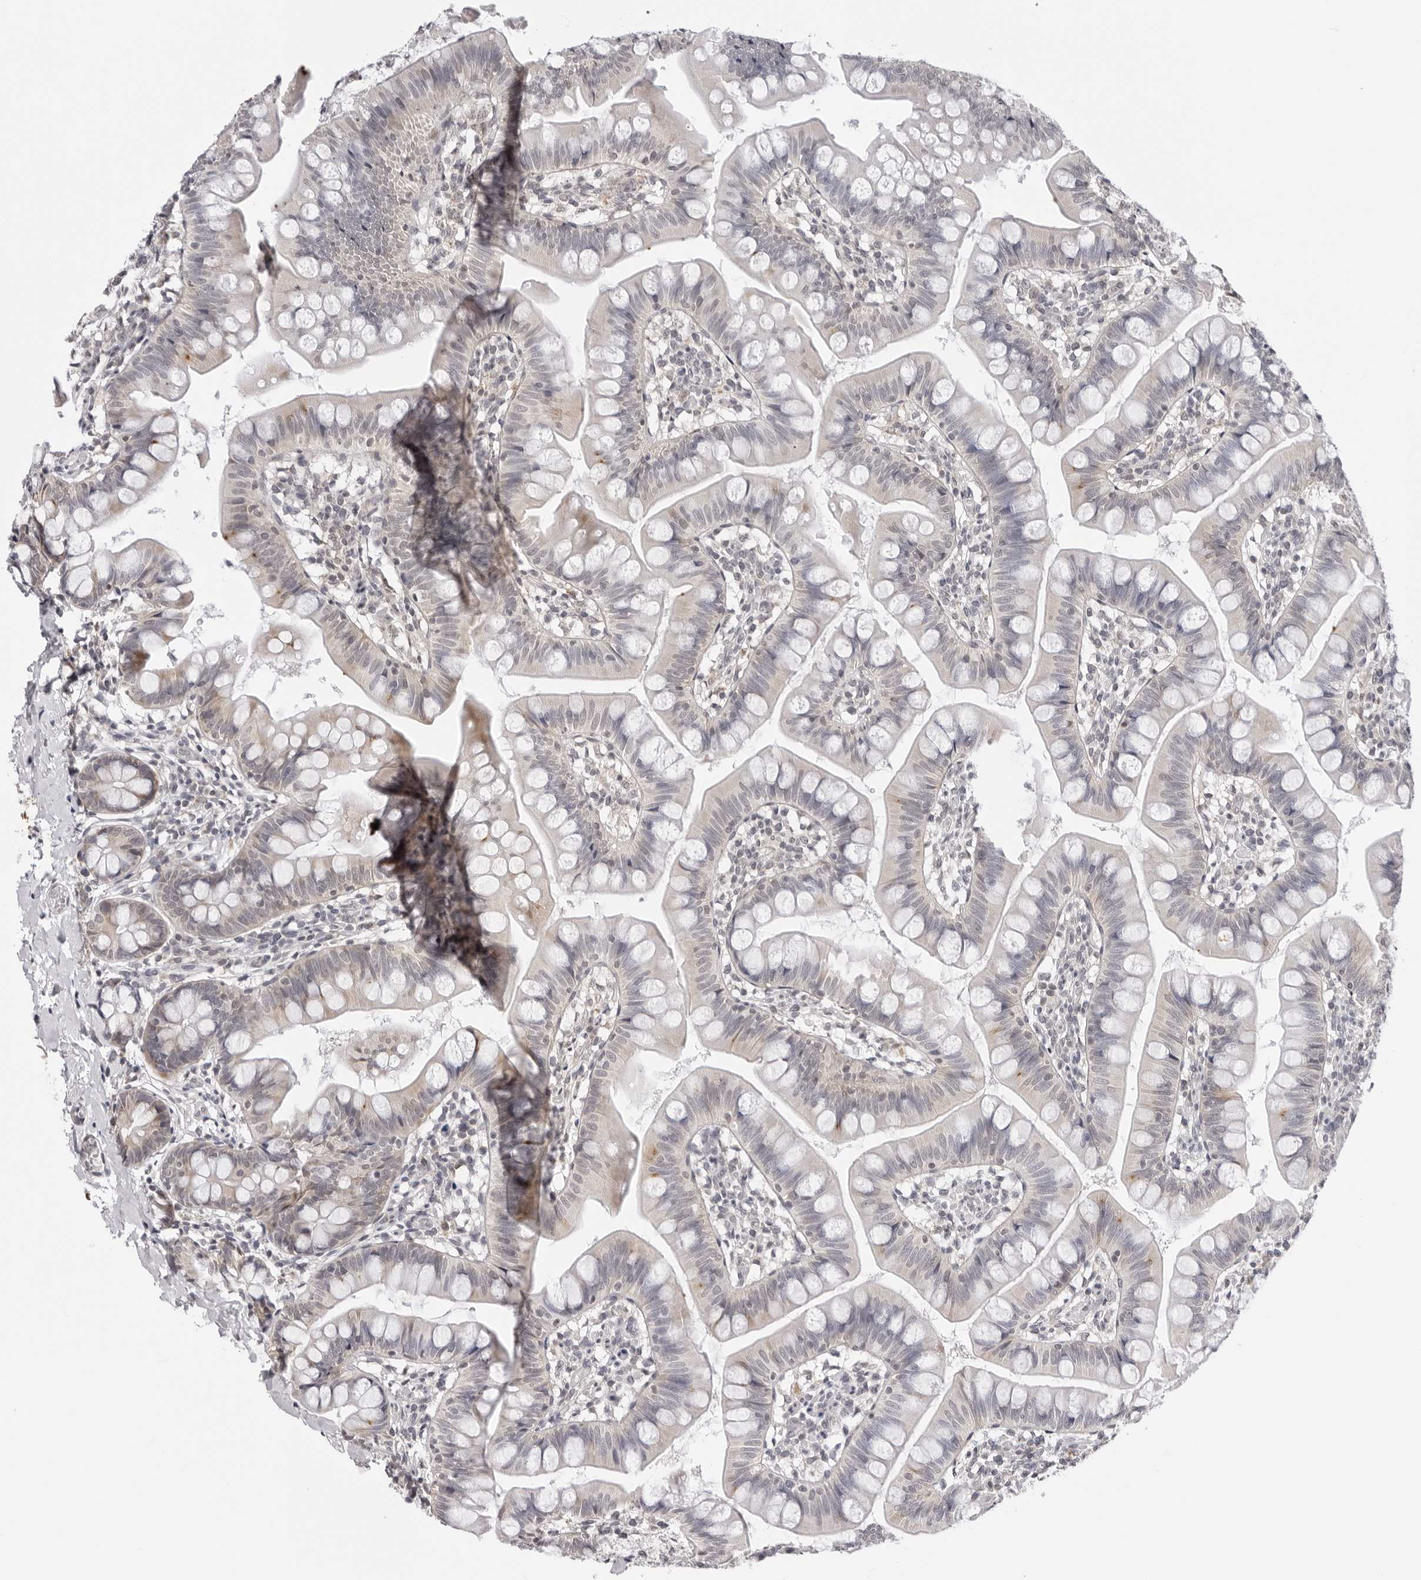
{"staining": {"intensity": "moderate", "quantity": "<25%", "location": "cytoplasmic/membranous"}, "tissue": "small intestine", "cell_type": "Glandular cells", "image_type": "normal", "snomed": [{"axis": "morphology", "description": "Normal tissue, NOS"}, {"axis": "topography", "description": "Small intestine"}], "caption": "This is an image of IHC staining of normal small intestine, which shows moderate staining in the cytoplasmic/membranous of glandular cells.", "gene": "PRUNE1", "patient": {"sex": "male", "age": 7}}